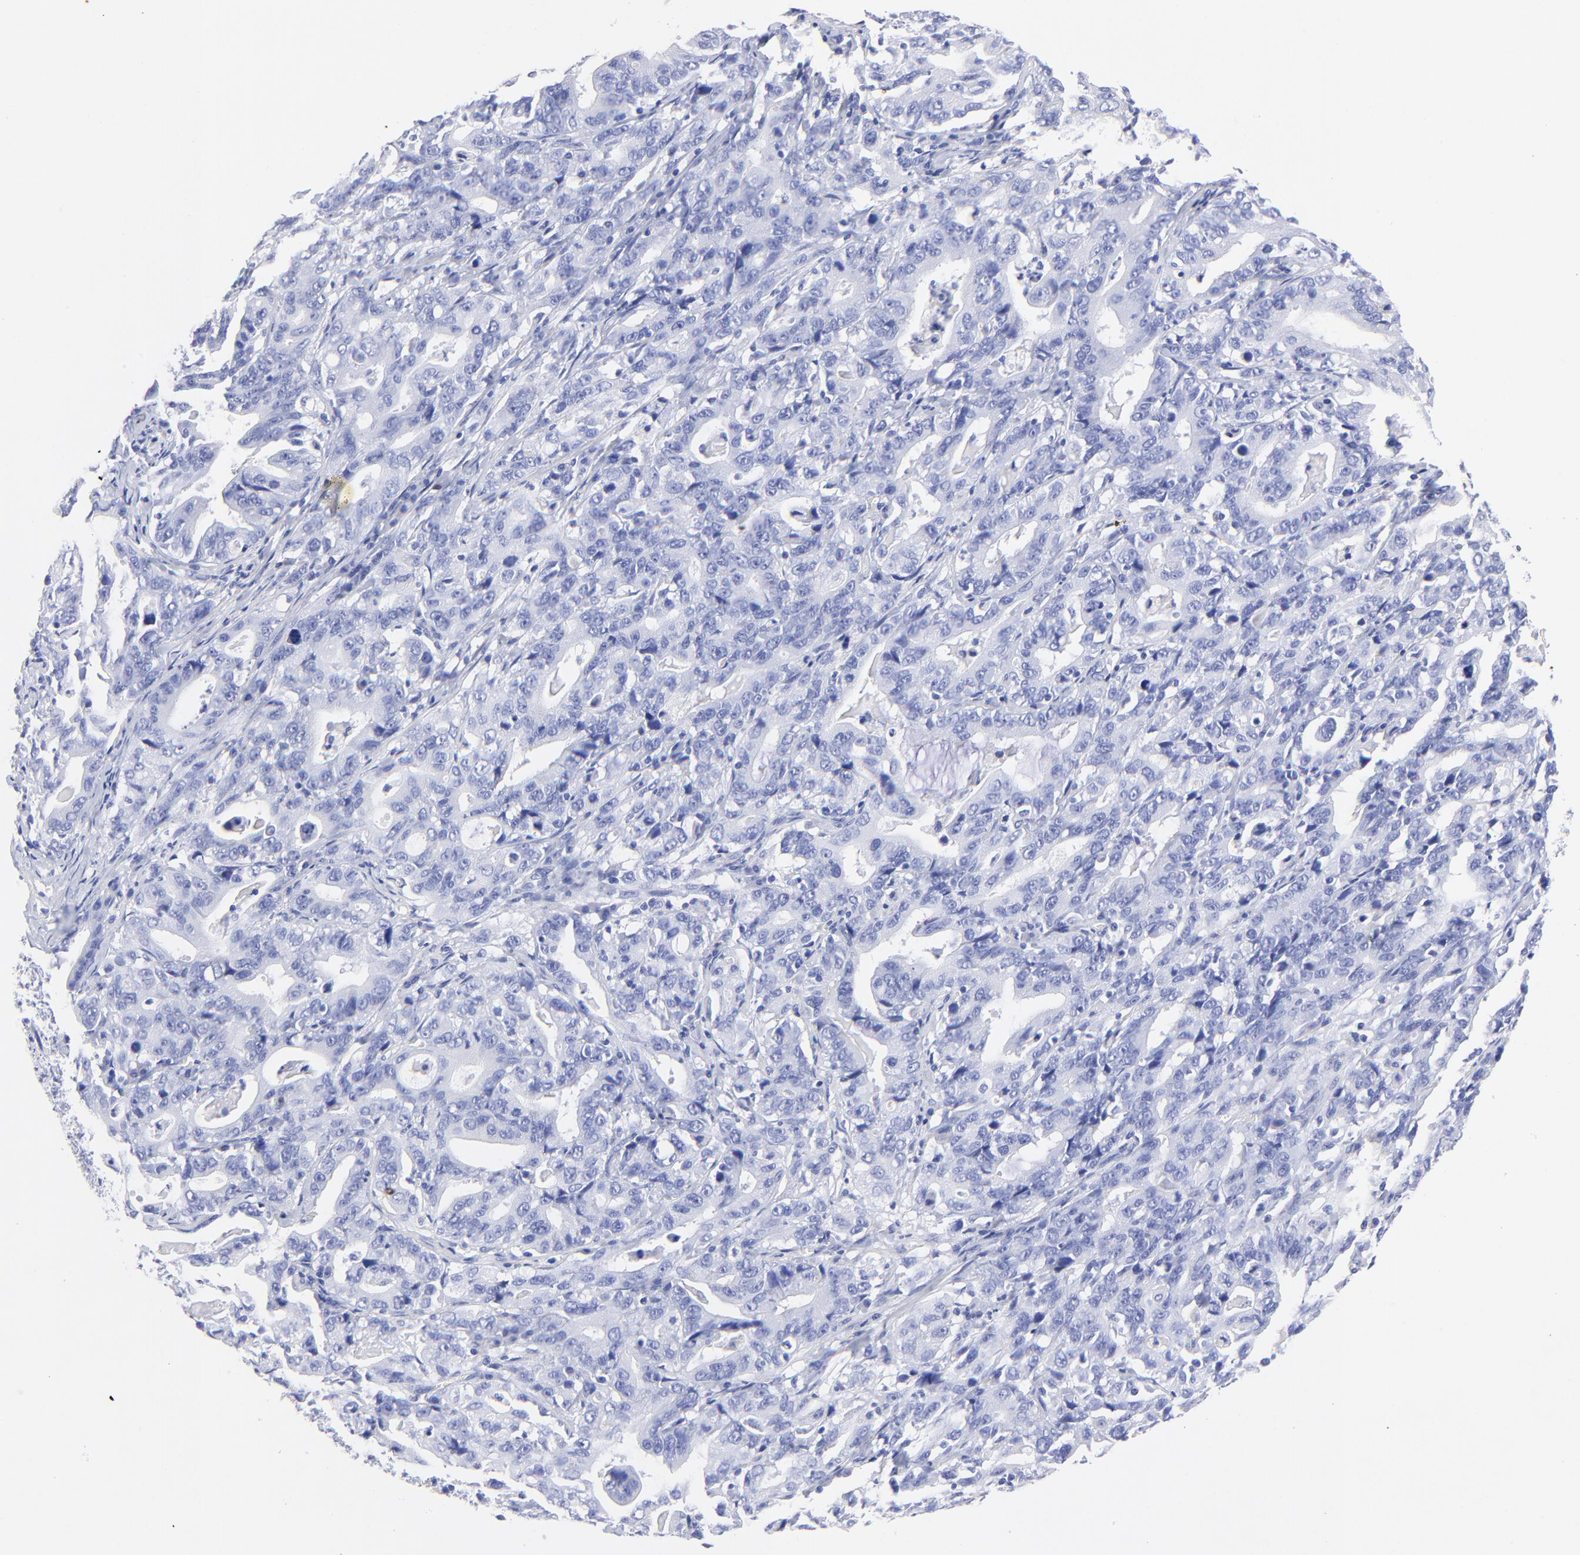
{"staining": {"intensity": "negative", "quantity": "none", "location": "none"}, "tissue": "stomach cancer", "cell_type": "Tumor cells", "image_type": "cancer", "snomed": [{"axis": "morphology", "description": "Adenocarcinoma, NOS"}, {"axis": "topography", "description": "Stomach, upper"}], "caption": "High power microscopy image of an IHC image of stomach cancer, revealing no significant staining in tumor cells.", "gene": "HORMAD2", "patient": {"sex": "male", "age": 63}}